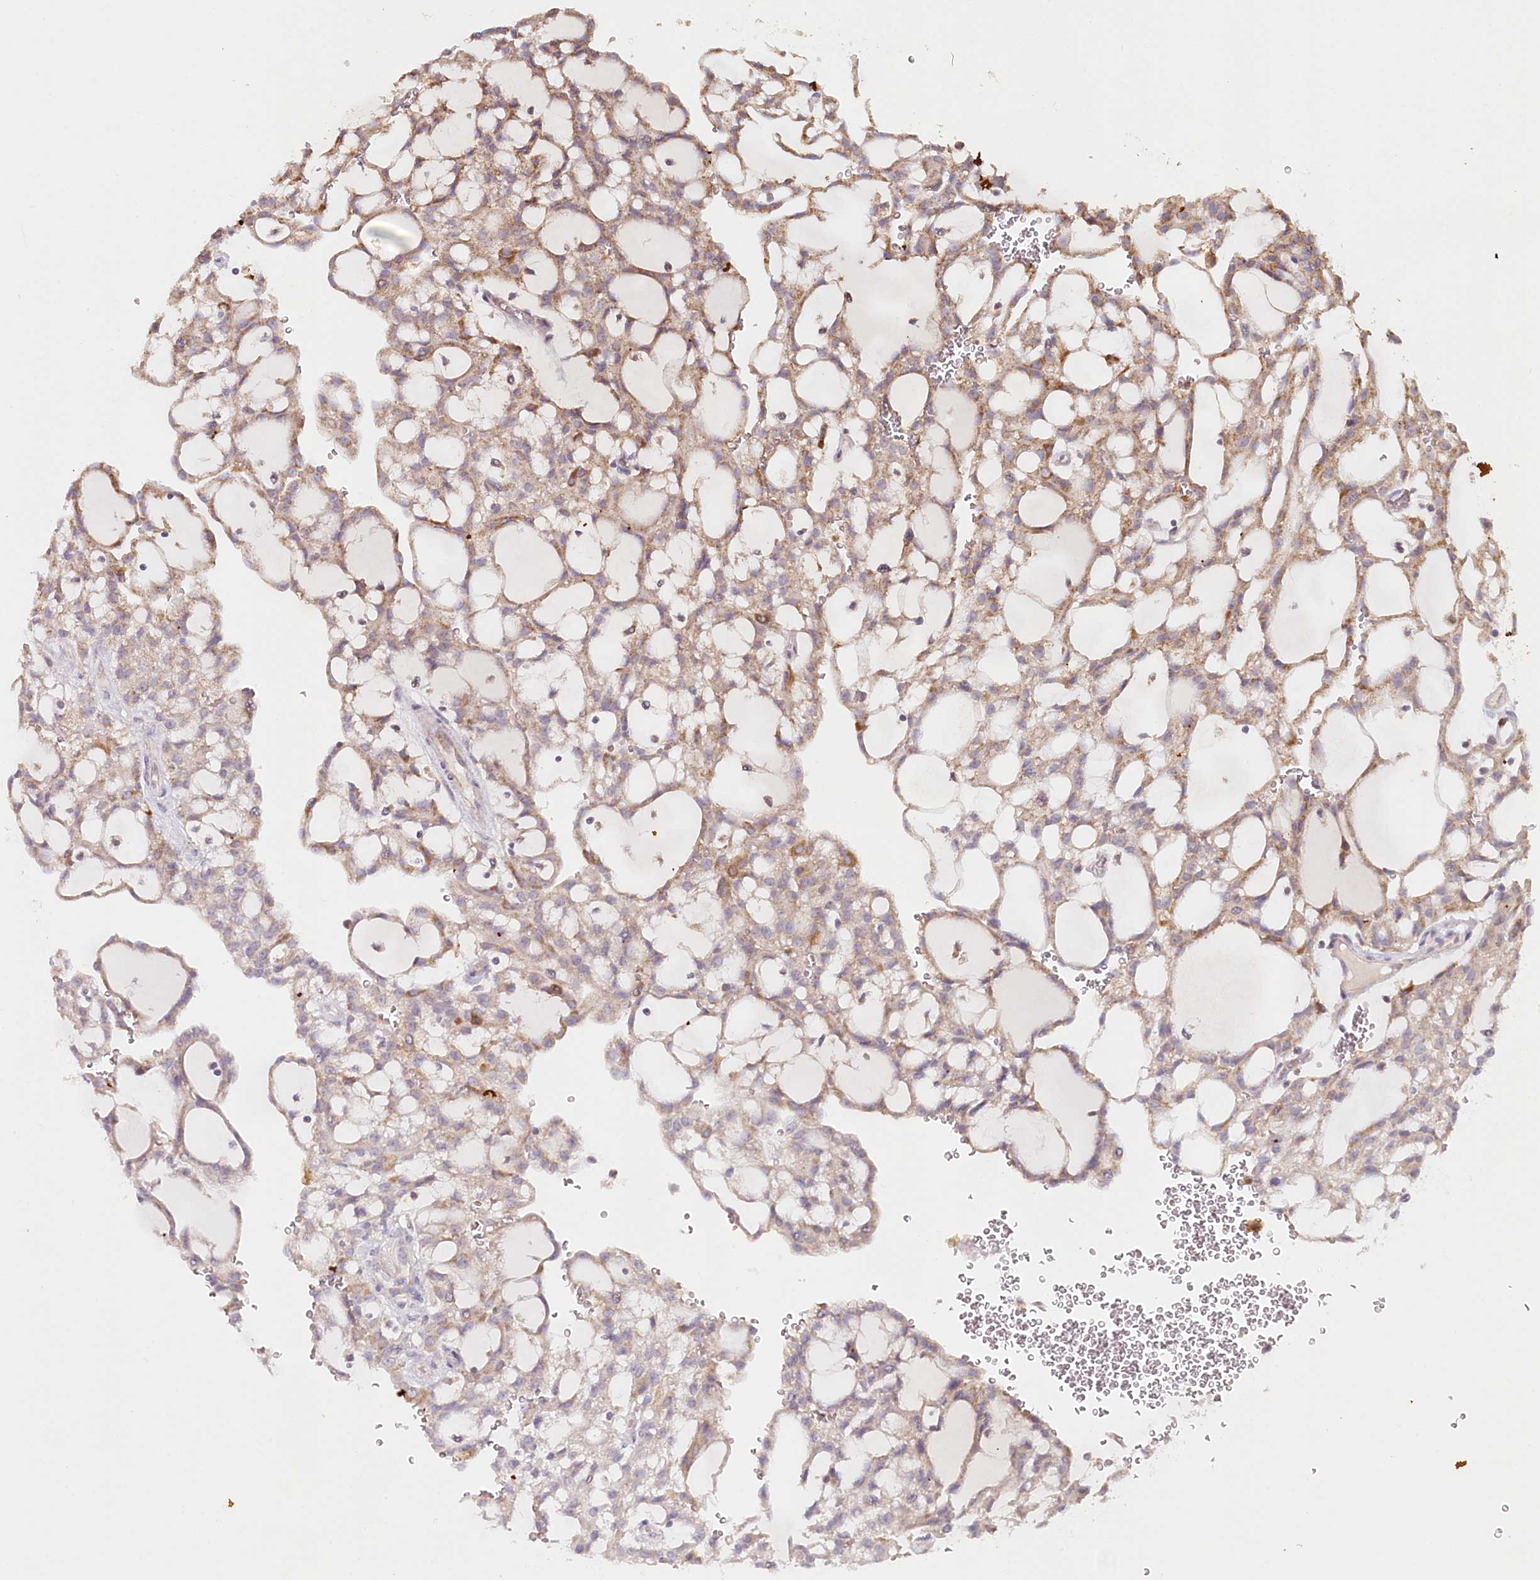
{"staining": {"intensity": "moderate", "quantity": "25%-75%", "location": "cytoplasmic/membranous"}, "tissue": "renal cancer", "cell_type": "Tumor cells", "image_type": "cancer", "snomed": [{"axis": "morphology", "description": "Adenocarcinoma, NOS"}, {"axis": "topography", "description": "Kidney"}], "caption": "About 25%-75% of tumor cells in human renal cancer exhibit moderate cytoplasmic/membranous protein positivity as visualized by brown immunohistochemical staining.", "gene": "MMP25", "patient": {"sex": "male", "age": 63}}